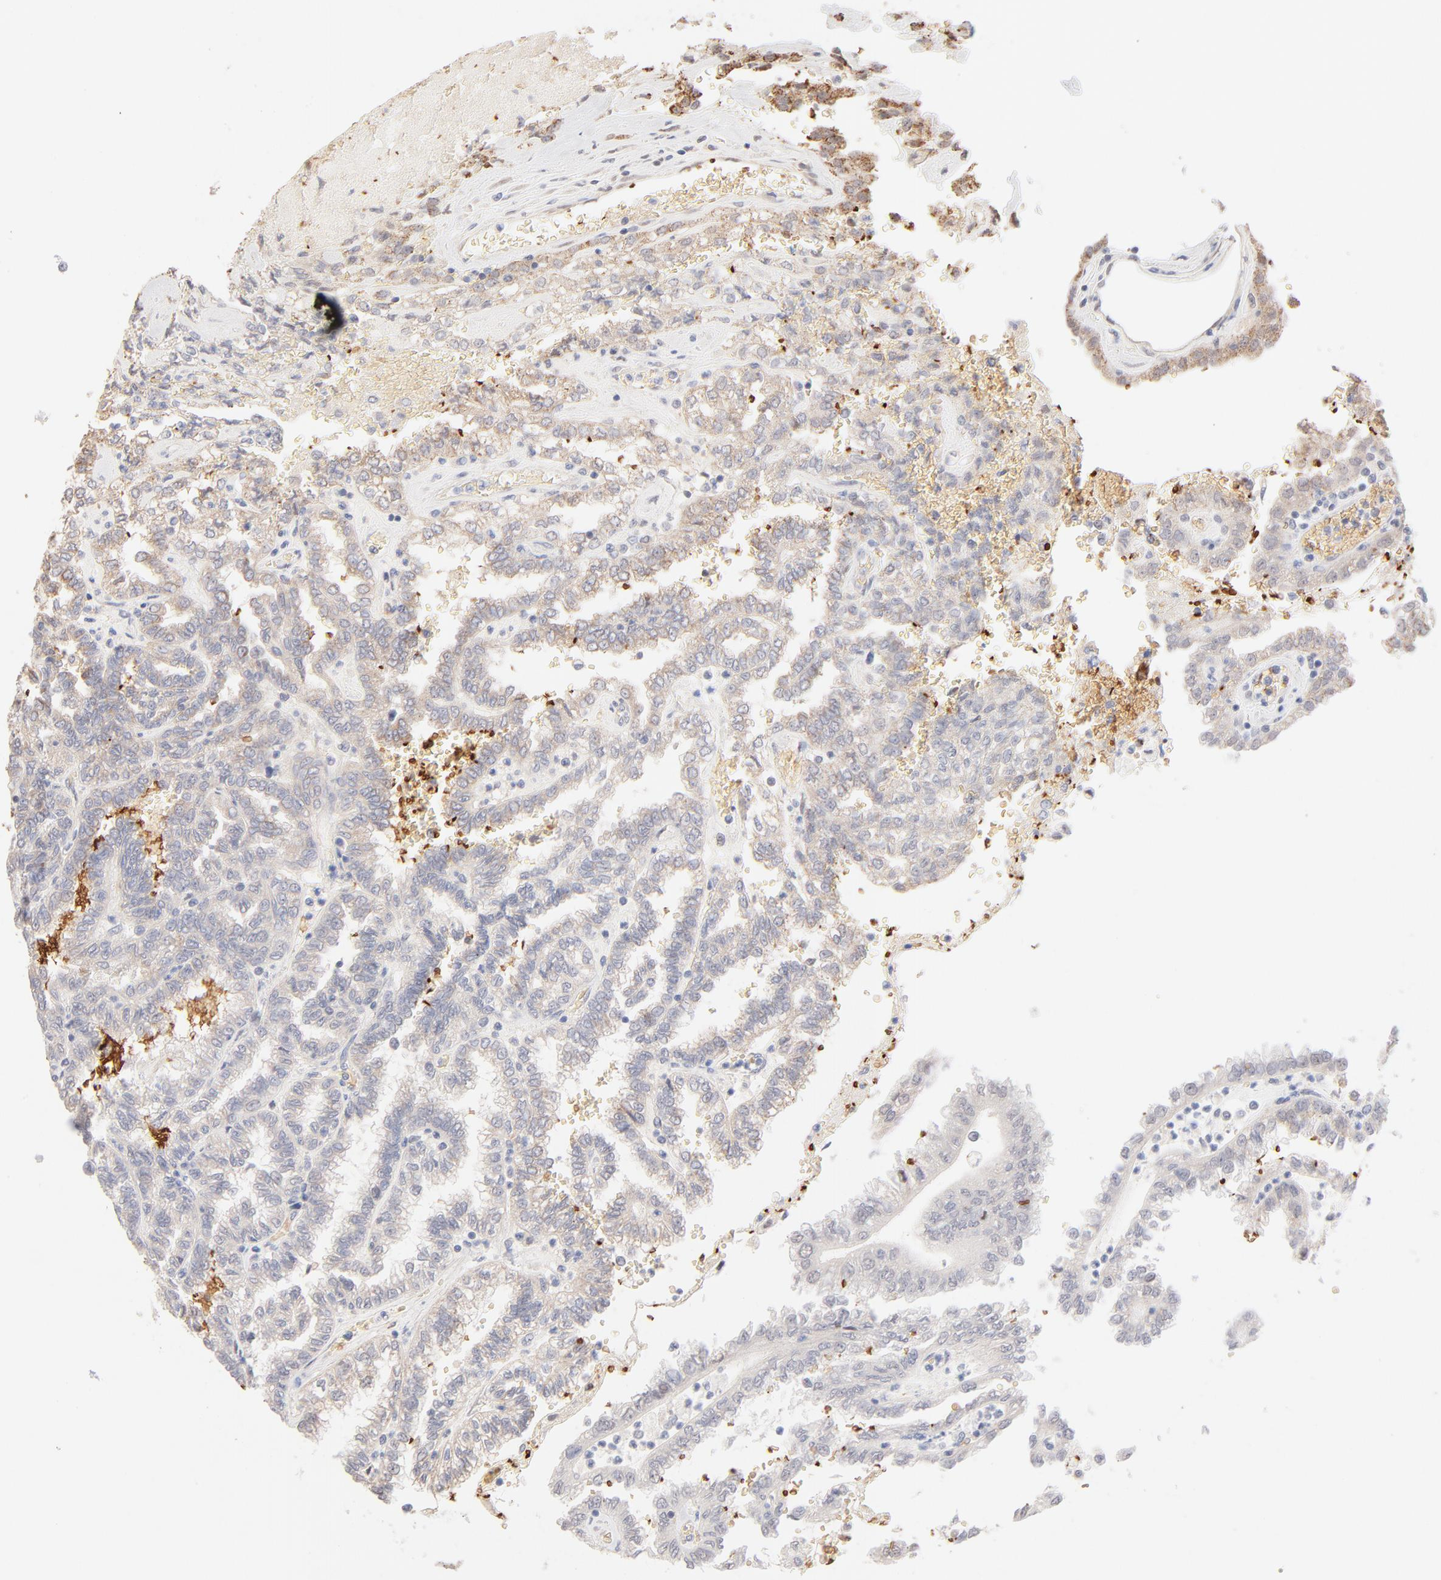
{"staining": {"intensity": "weak", "quantity": "25%-75%", "location": "cytoplasmic/membranous"}, "tissue": "renal cancer", "cell_type": "Tumor cells", "image_type": "cancer", "snomed": [{"axis": "morphology", "description": "Inflammation, NOS"}, {"axis": "morphology", "description": "Adenocarcinoma, NOS"}, {"axis": "topography", "description": "Kidney"}], "caption": "A high-resolution photomicrograph shows immunohistochemistry (IHC) staining of renal cancer (adenocarcinoma), which demonstrates weak cytoplasmic/membranous positivity in approximately 25%-75% of tumor cells.", "gene": "SPTB", "patient": {"sex": "male", "age": 68}}